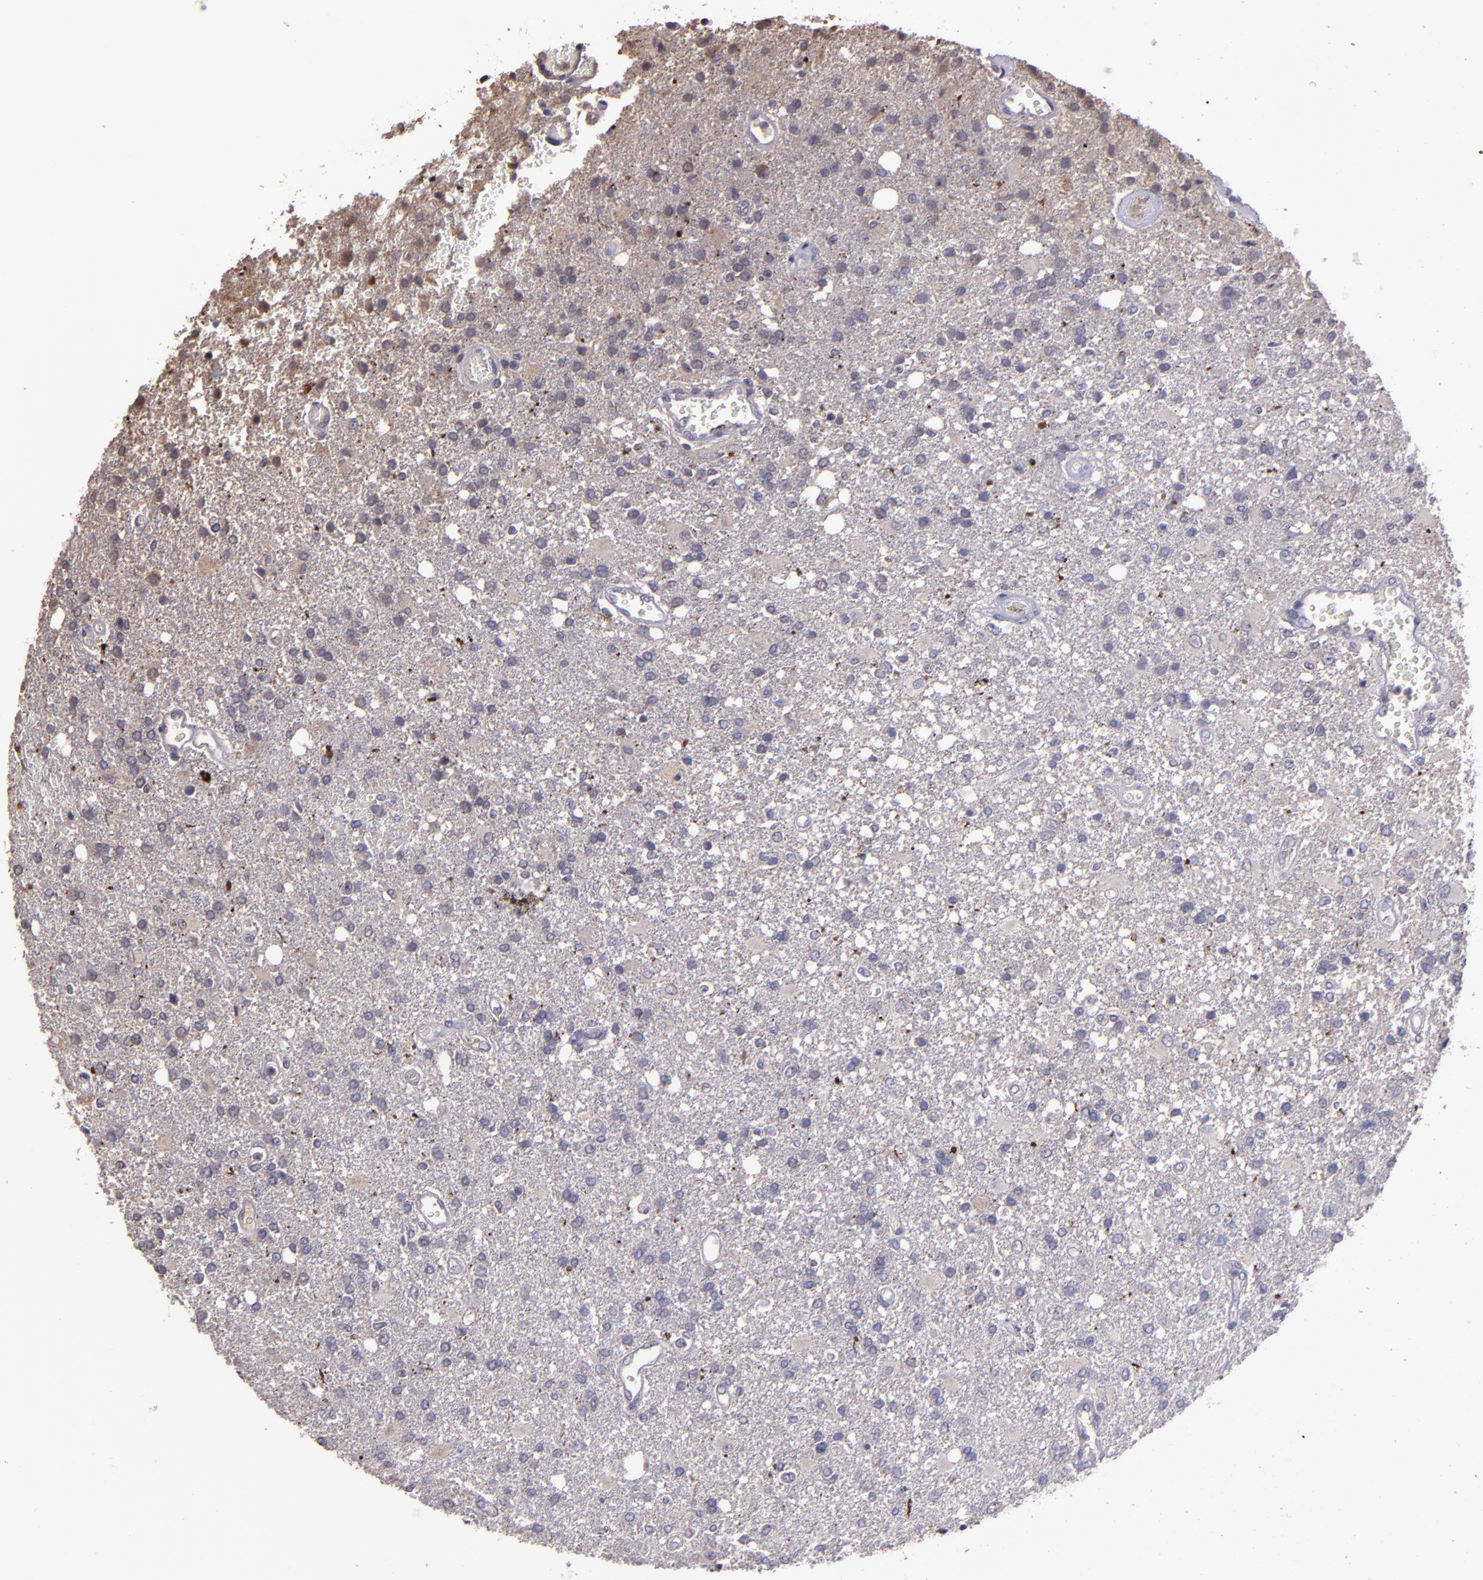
{"staining": {"intensity": "weak", "quantity": "<25%", "location": "cytoplasmic/membranous"}, "tissue": "glioma", "cell_type": "Tumor cells", "image_type": "cancer", "snomed": [{"axis": "morphology", "description": "Glioma, malignant, High grade"}, {"axis": "topography", "description": "Cerebral cortex"}], "caption": "High power microscopy image of an immunohistochemistry (IHC) histopathology image of malignant high-grade glioma, revealing no significant staining in tumor cells.", "gene": "SERPINF2", "patient": {"sex": "male", "age": 79}}